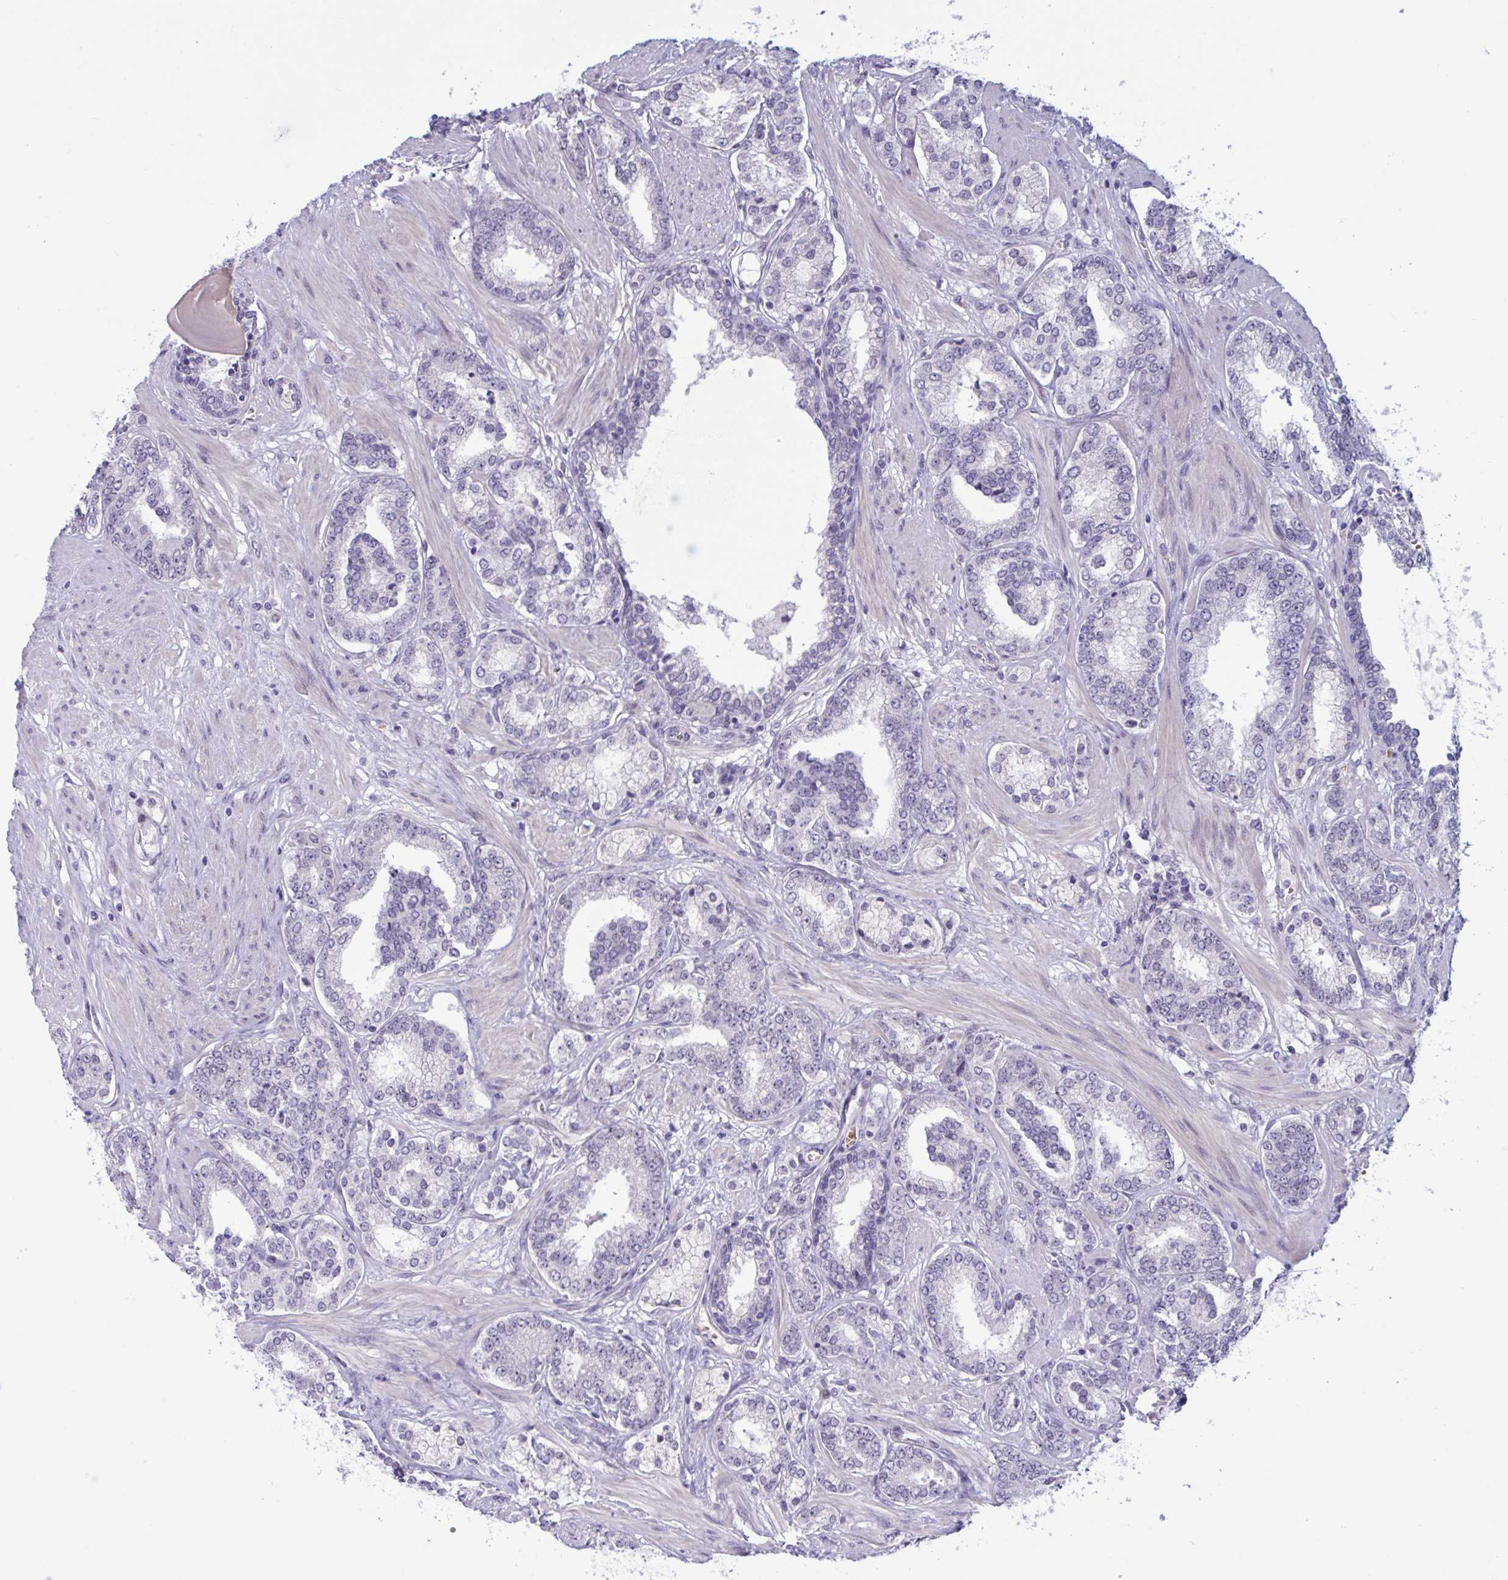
{"staining": {"intensity": "negative", "quantity": "none", "location": "none"}, "tissue": "prostate cancer", "cell_type": "Tumor cells", "image_type": "cancer", "snomed": [{"axis": "morphology", "description": "Adenocarcinoma, High grade"}, {"axis": "topography", "description": "Prostate"}], "caption": "There is no significant positivity in tumor cells of prostate cancer. (Stains: DAB IHC with hematoxylin counter stain, Microscopy: brightfield microscopy at high magnification).", "gene": "CNGB3", "patient": {"sex": "male", "age": 62}}